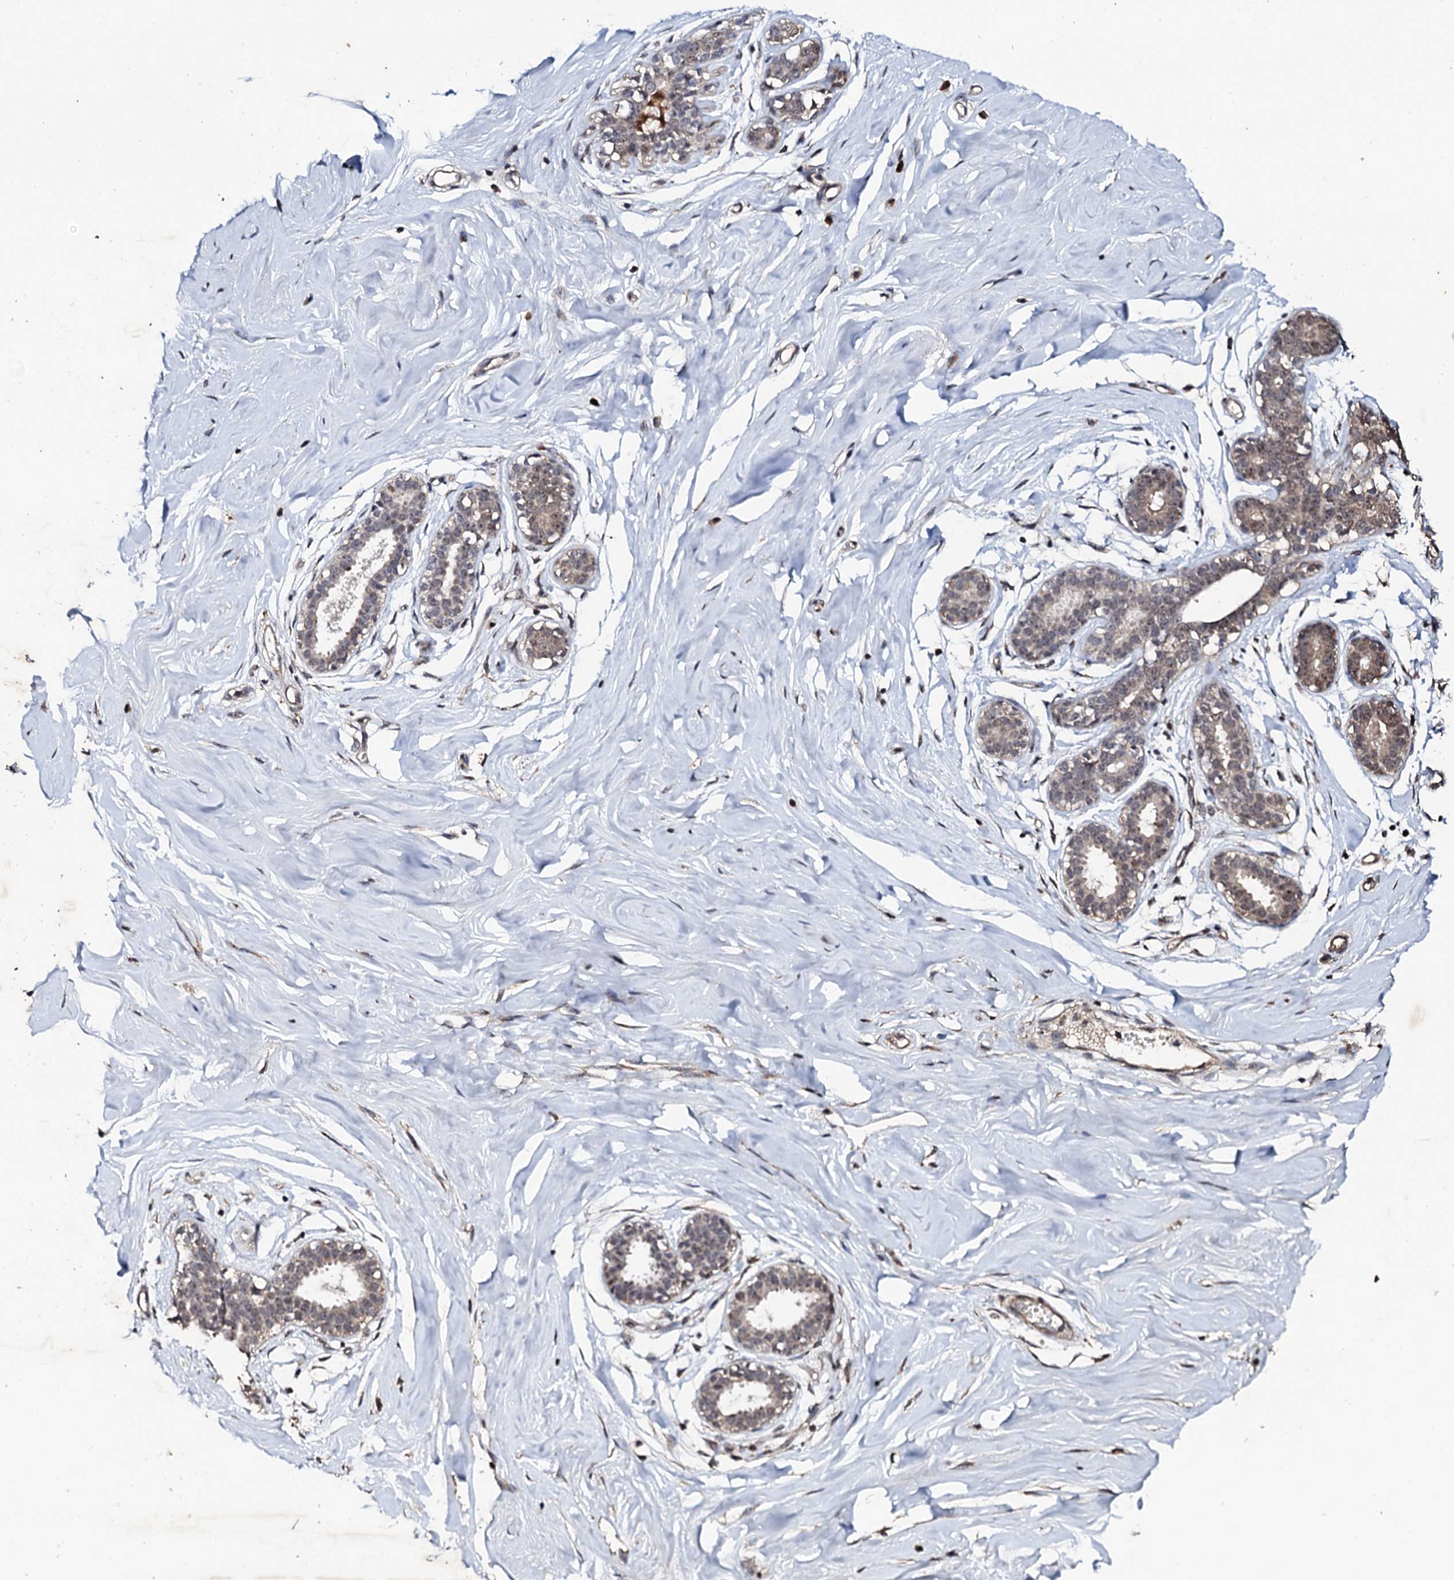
{"staining": {"intensity": "weak", "quantity": ">75%", "location": "cytoplasmic/membranous"}, "tissue": "breast", "cell_type": "Adipocytes", "image_type": "normal", "snomed": [{"axis": "morphology", "description": "Normal tissue, NOS"}, {"axis": "morphology", "description": "Adenoma, NOS"}, {"axis": "topography", "description": "Breast"}], "caption": "A brown stain labels weak cytoplasmic/membranous expression of a protein in adipocytes of unremarkable breast. (DAB (3,3'-diaminobenzidine) = brown stain, brightfield microscopy at high magnification).", "gene": "FAM111A", "patient": {"sex": "female", "age": 23}}